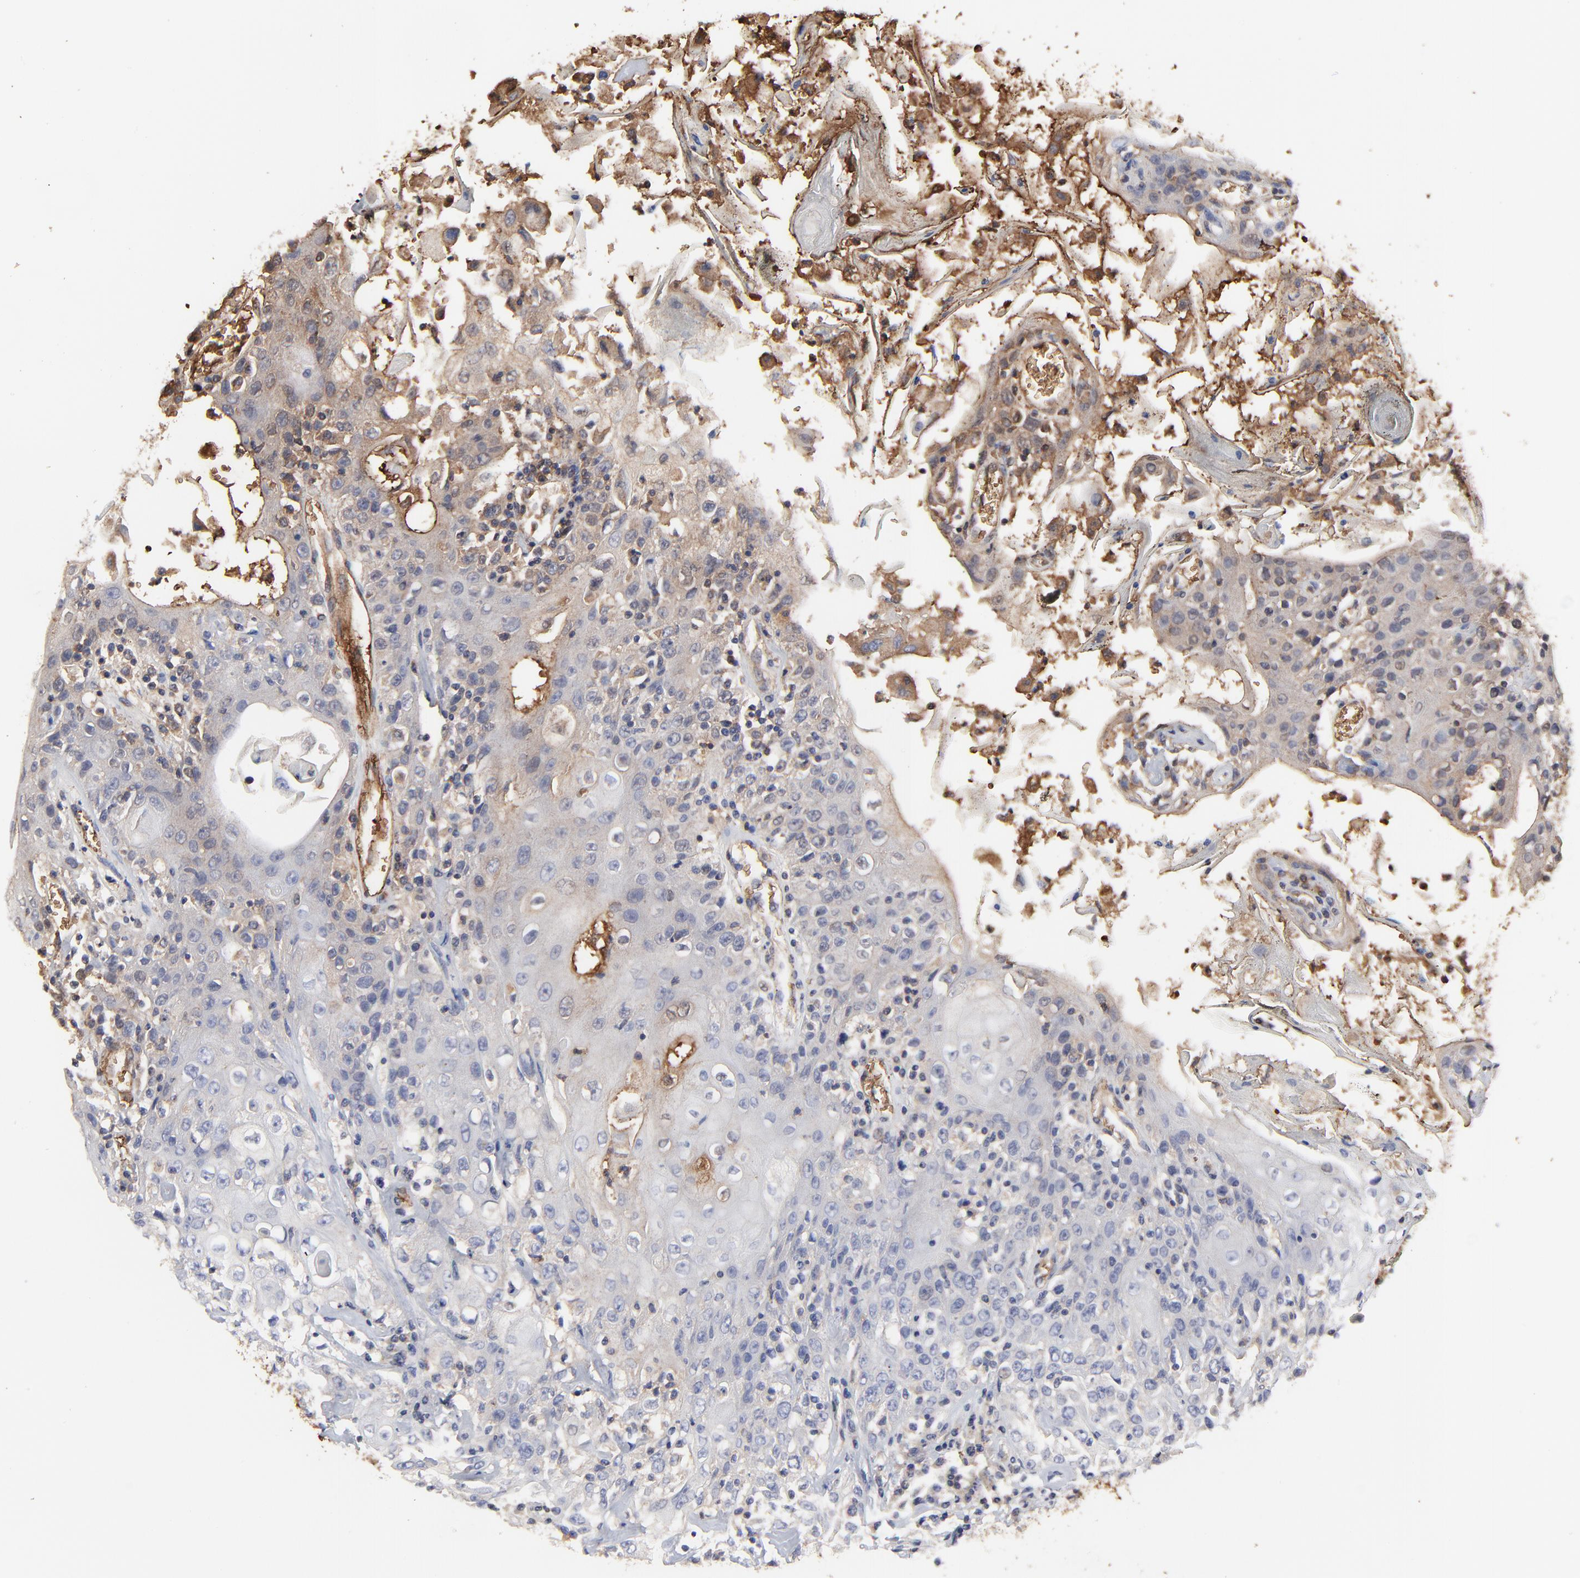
{"staining": {"intensity": "weak", "quantity": "<25%", "location": "cytoplasmic/membranous"}, "tissue": "head and neck cancer", "cell_type": "Tumor cells", "image_type": "cancer", "snomed": [{"axis": "morphology", "description": "Squamous cell carcinoma, NOS"}, {"axis": "topography", "description": "Oral tissue"}, {"axis": "topography", "description": "Head-Neck"}], "caption": "DAB (3,3'-diaminobenzidine) immunohistochemical staining of head and neck cancer (squamous cell carcinoma) shows no significant staining in tumor cells. (DAB (3,3'-diaminobenzidine) immunohistochemistry (IHC) with hematoxylin counter stain).", "gene": "PAG1", "patient": {"sex": "female", "age": 76}}